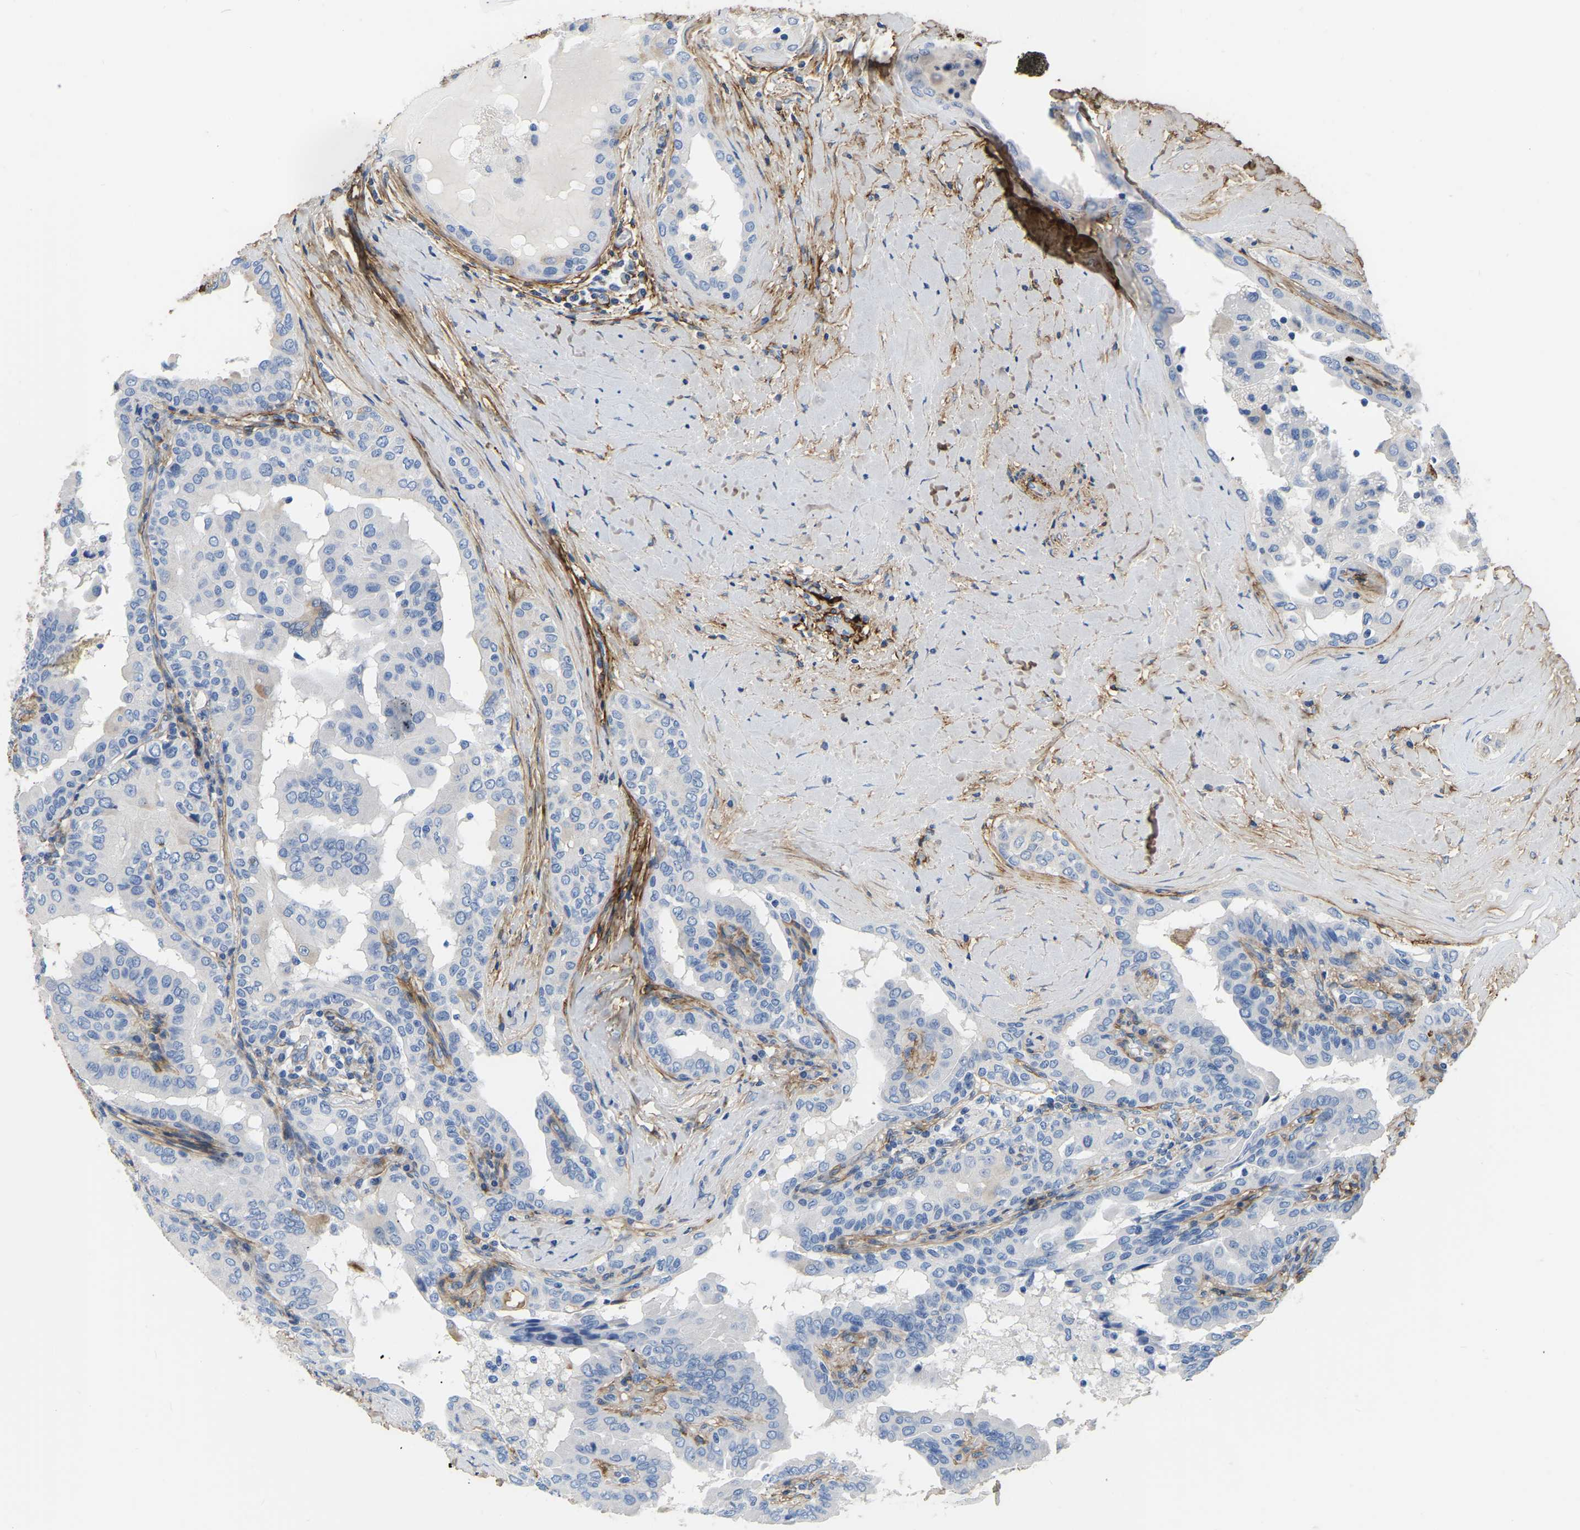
{"staining": {"intensity": "negative", "quantity": "none", "location": "none"}, "tissue": "thyroid cancer", "cell_type": "Tumor cells", "image_type": "cancer", "snomed": [{"axis": "morphology", "description": "Papillary adenocarcinoma, NOS"}, {"axis": "topography", "description": "Thyroid gland"}], "caption": "A high-resolution photomicrograph shows immunohistochemistry staining of thyroid cancer (papillary adenocarcinoma), which reveals no significant staining in tumor cells. (DAB immunohistochemistry (IHC), high magnification).", "gene": "COL6A1", "patient": {"sex": "male", "age": 33}}